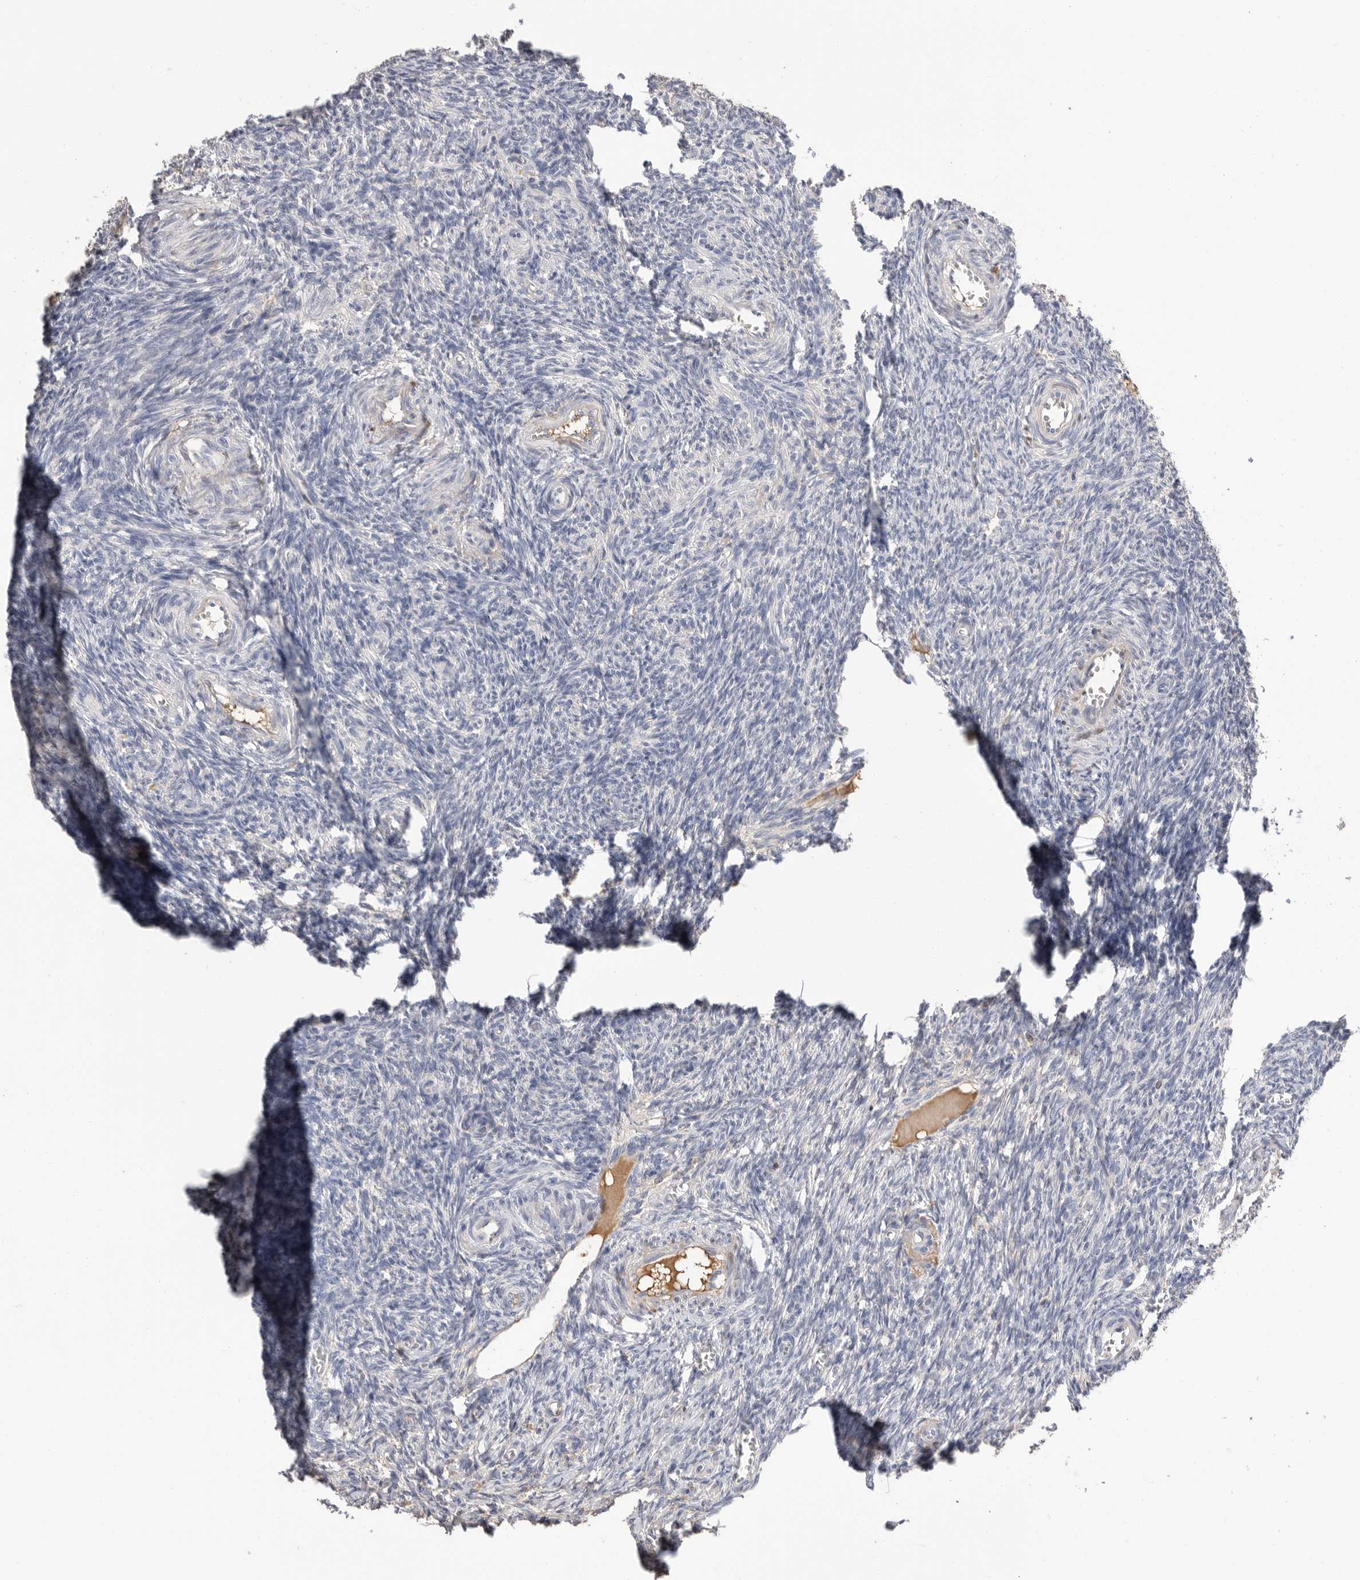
{"staining": {"intensity": "negative", "quantity": "none", "location": "none"}, "tissue": "ovary", "cell_type": "Follicle cells", "image_type": "normal", "snomed": [{"axis": "morphology", "description": "Normal tissue, NOS"}, {"axis": "topography", "description": "Ovary"}], "caption": "IHC histopathology image of unremarkable ovary: human ovary stained with DAB (3,3'-diaminobenzidine) displays no significant protein positivity in follicle cells. The staining was performed using DAB (3,3'-diaminobenzidine) to visualize the protein expression in brown, while the nuclei were stained in blue with hematoxylin (Magnification: 20x).", "gene": "APOA2", "patient": {"sex": "female", "age": 27}}